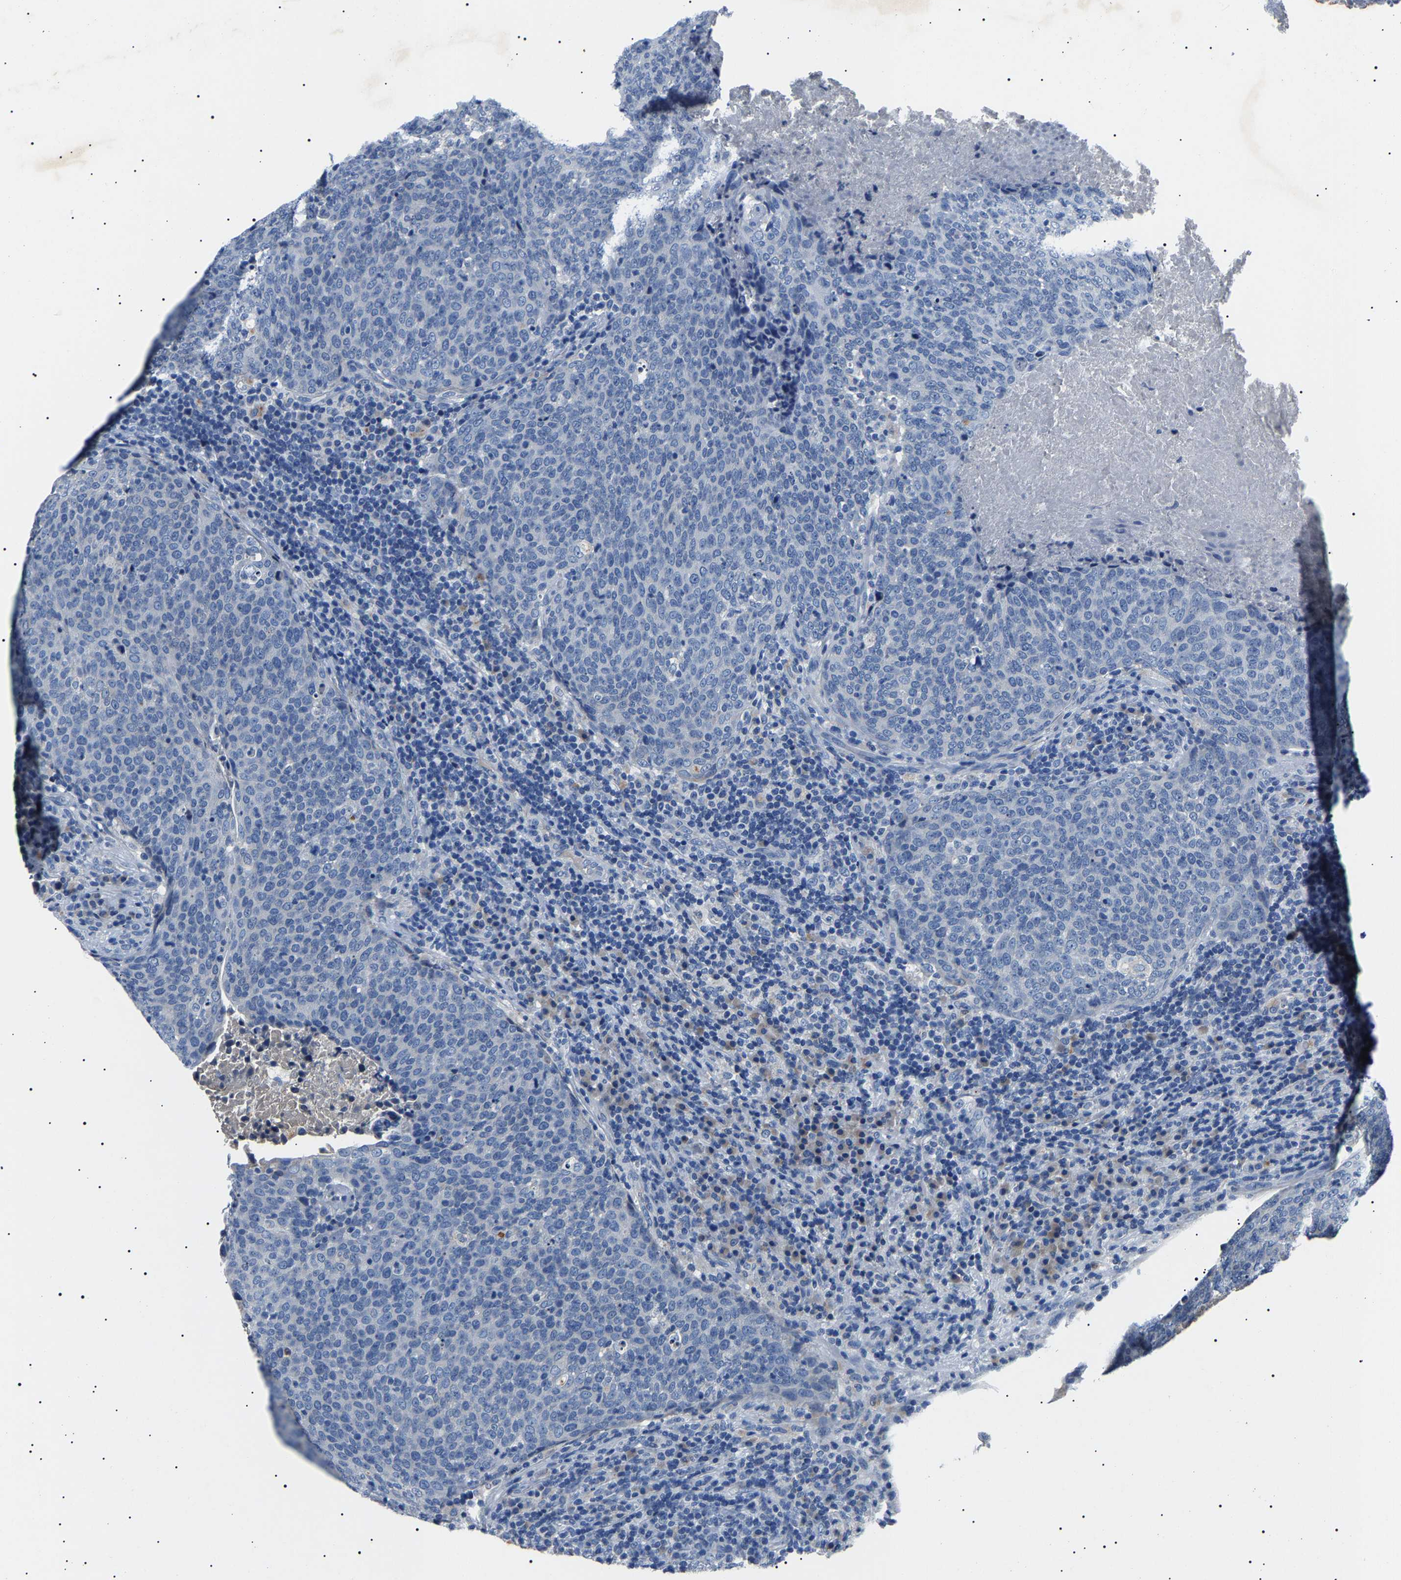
{"staining": {"intensity": "negative", "quantity": "none", "location": "none"}, "tissue": "head and neck cancer", "cell_type": "Tumor cells", "image_type": "cancer", "snomed": [{"axis": "morphology", "description": "Squamous cell carcinoma, NOS"}, {"axis": "morphology", "description": "Squamous cell carcinoma, metastatic, NOS"}, {"axis": "topography", "description": "Lymph node"}, {"axis": "topography", "description": "Head-Neck"}], "caption": "Immunohistochemistry photomicrograph of head and neck cancer stained for a protein (brown), which demonstrates no expression in tumor cells.", "gene": "KLK15", "patient": {"sex": "male", "age": 62}}